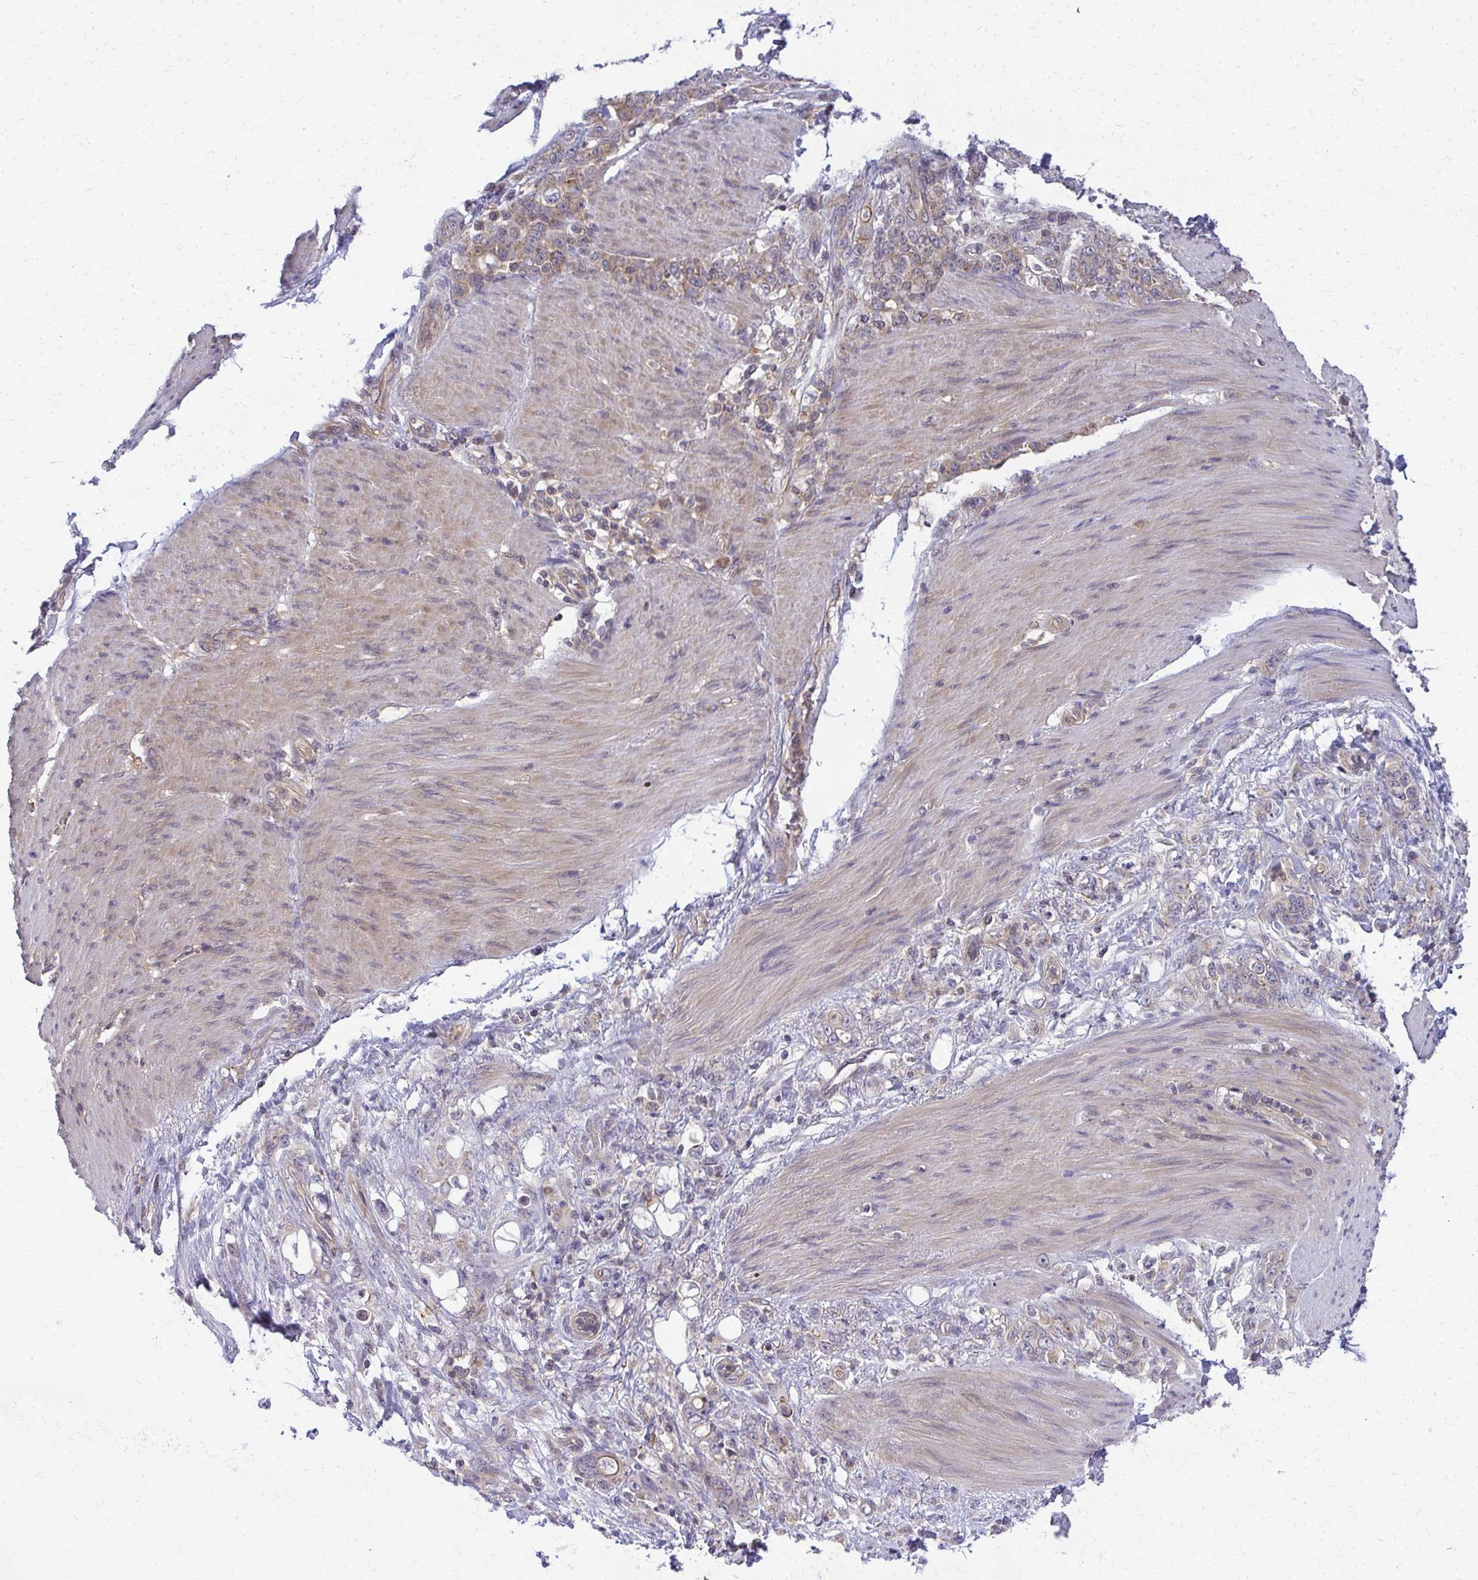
{"staining": {"intensity": "weak", "quantity": "<25%", "location": "cytoplasmic/membranous"}, "tissue": "stomach cancer", "cell_type": "Tumor cells", "image_type": "cancer", "snomed": [{"axis": "morphology", "description": "Adenocarcinoma, NOS"}, {"axis": "topography", "description": "Stomach"}], "caption": "The histopathology image shows no significant expression in tumor cells of adenocarcinoma (stomach).", "gene": "HDHD2", "patient": {"sex": "female", "age": 79}}